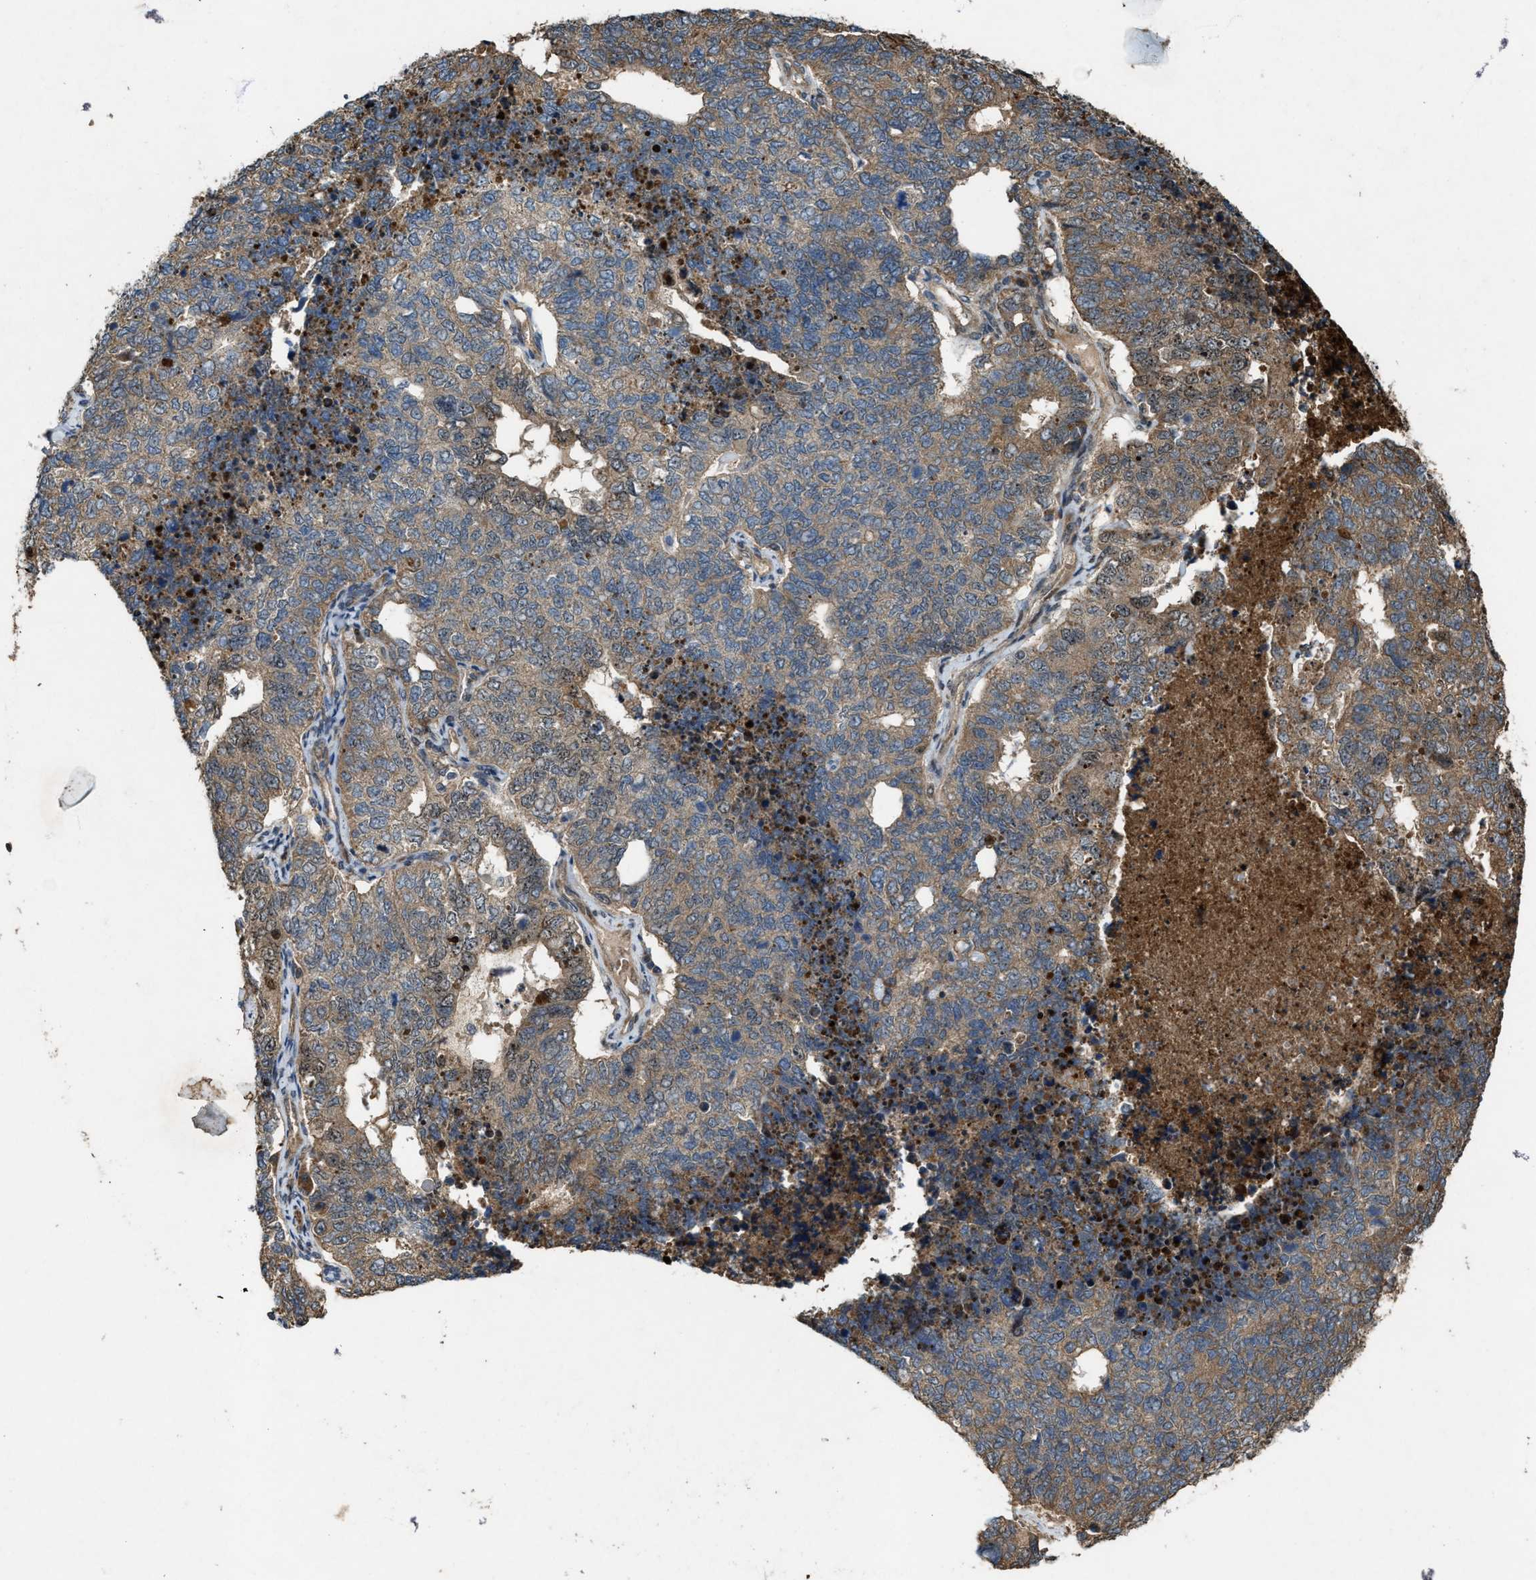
{"staining": {"intensity": "moderate", "quantity": ">75%", "location": "cytoplasmic/membranous"}, "tissue": "cervical cancer", "cell_type": "Tumor cells", "image_type": "cancer", "snomed": [{"axis": "morphology", "description": "Squamous cell carcinoma, NOS"}, {"axis": "topography", "description": "Cervix"}], "caption": "There is medium levels of moderate cytoplasmic/membranous expression in tumor cells of cervical cancer (squamous cell carcinoma), as demonstrated by immunohistochemical staining (brown color).", "gene": "PDP2", "patient": {"sex": "female", "age": 63}}